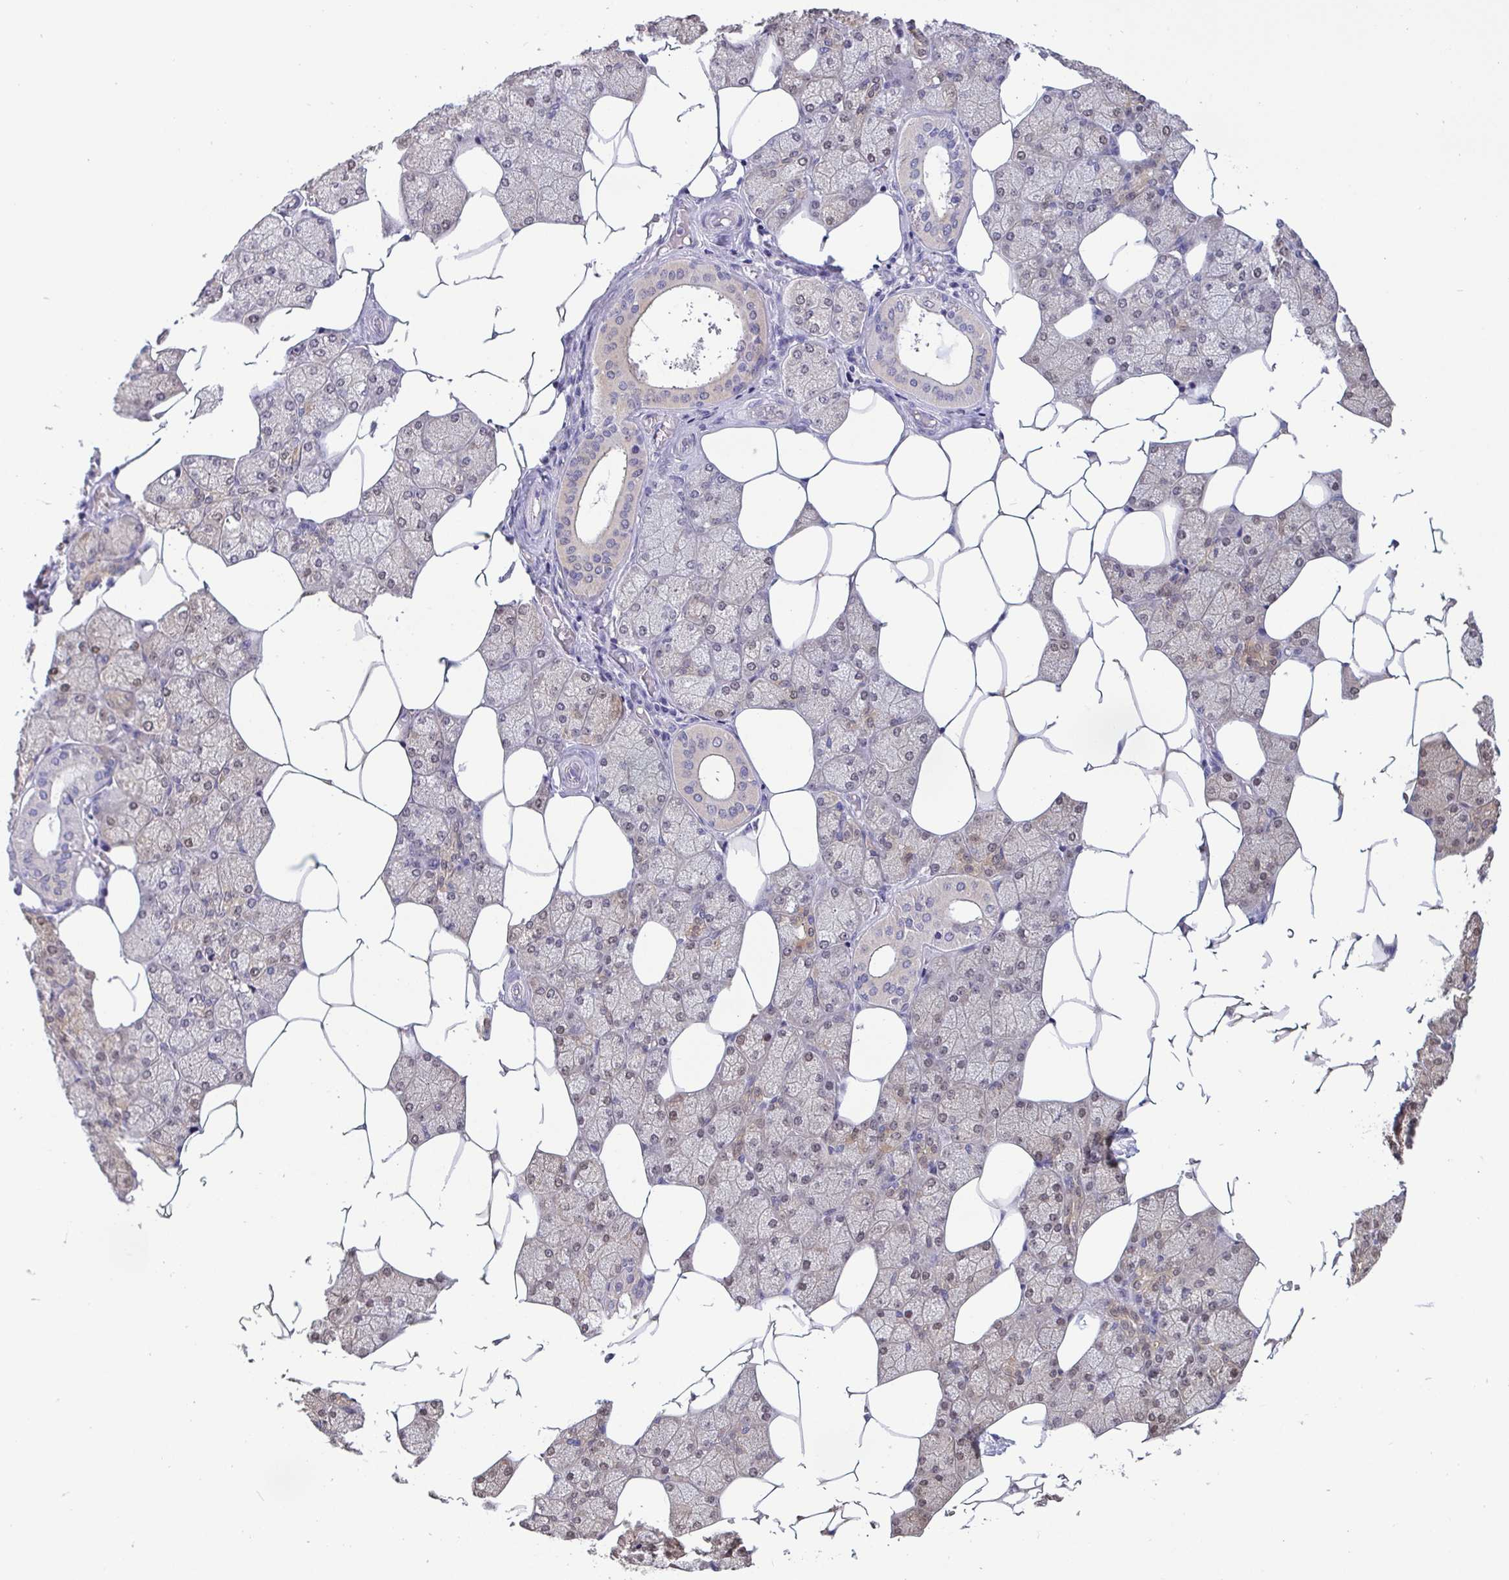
{"staining": {"intensity": "moderate", "quantity": "<25%", "location": "nuclear"}, "tissue": "salivary gland", "cell_type": "Glandular cells", "image_type": "normal", "snomed": [{"axis": "morphology", "description": "Normal tissue, NOS"}, {"axis": "topography", "description": "Salivary gland"}], "caption": "Protein expression analysis of normal human salivary gland reveals moderate nuclear expression in about <25% of glandular cells. Using DAB (3,3'-diaminobenzidine) (brown) and hematoxylin (blue) stains, captured at high magnification using brightfield microscopy.", "gene": "IDH1", "patient": {"sex": "female", "age": 43}}